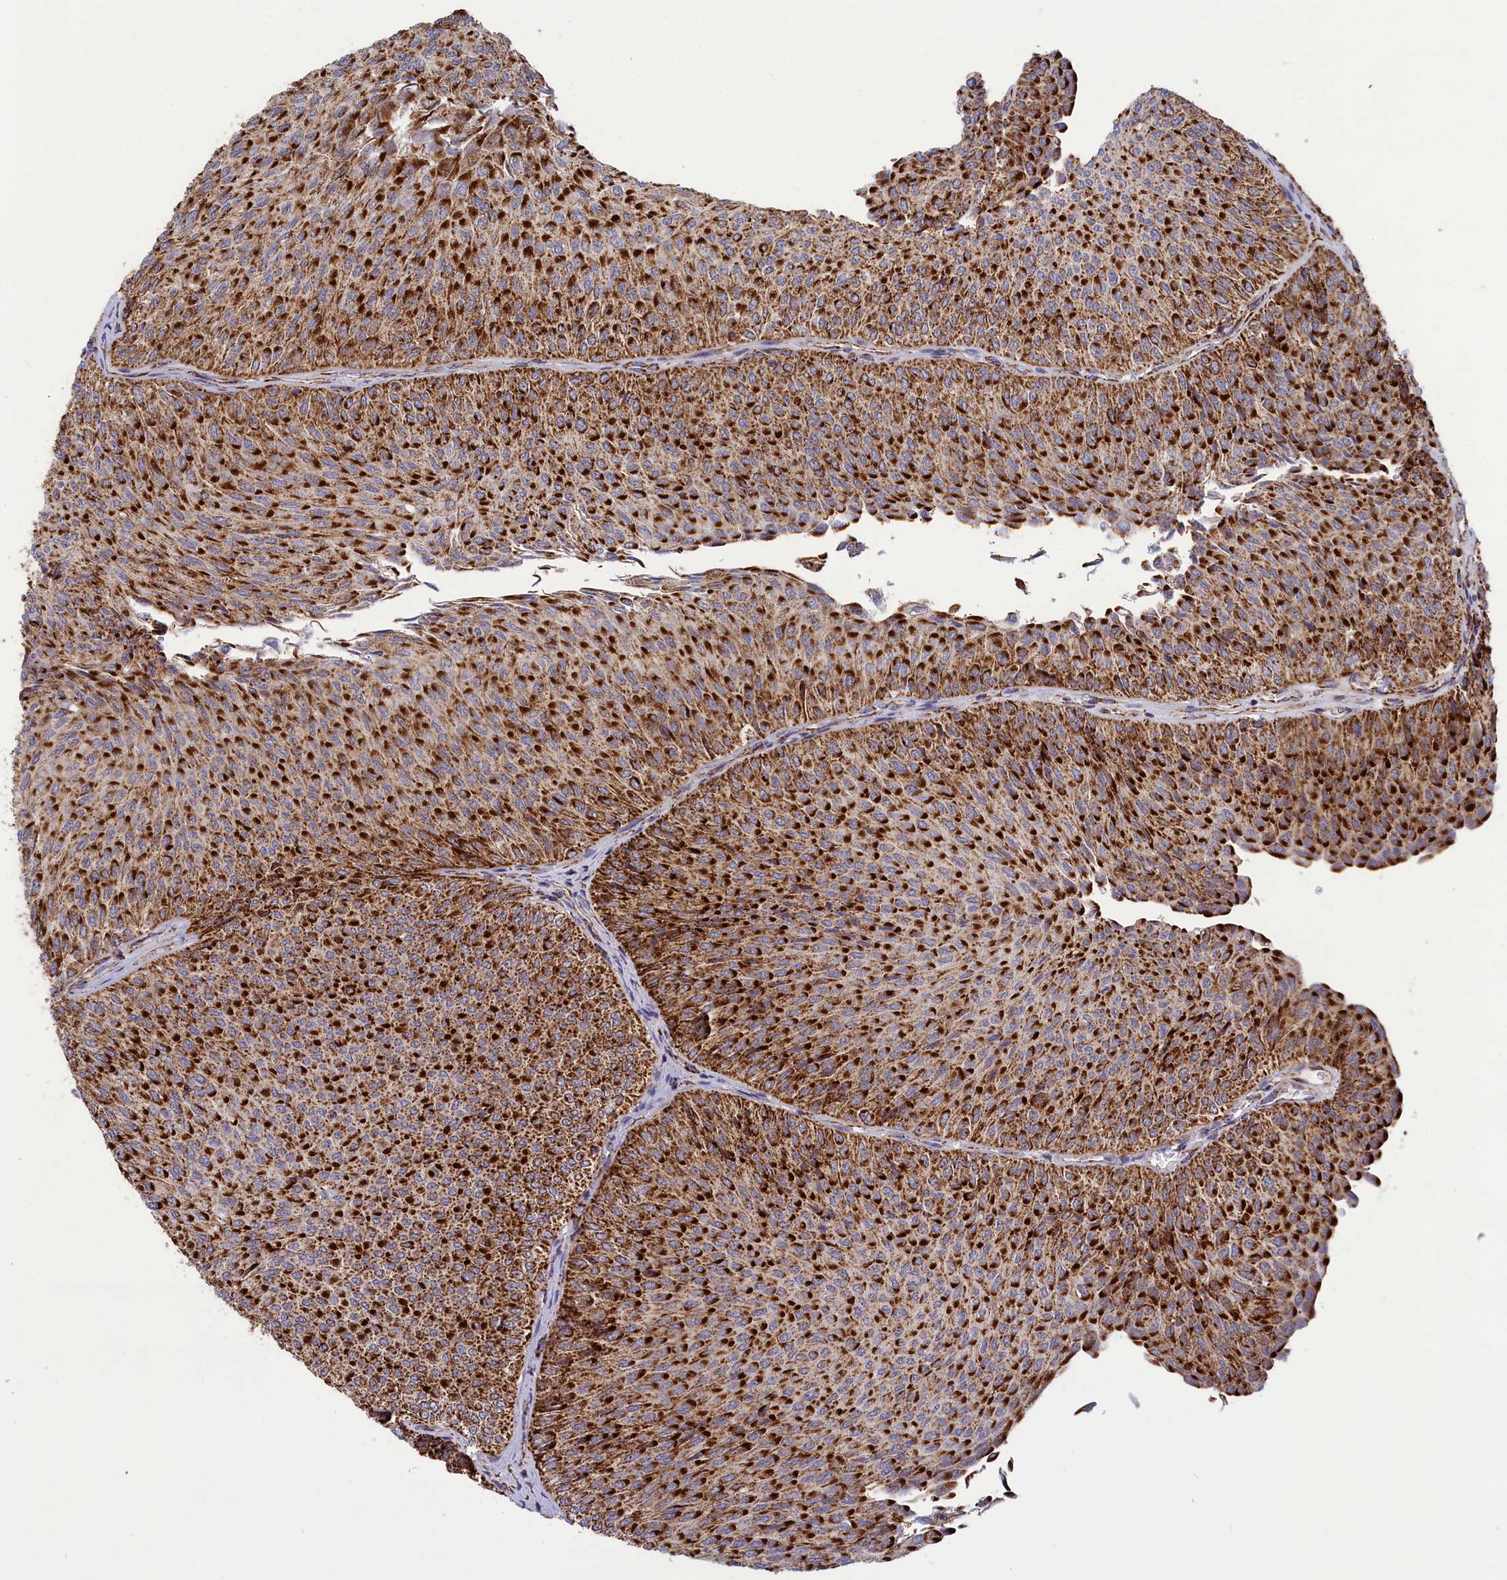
{"staining": {"intensity": "strong", "quantity": ">75%", "location": "cytoplasmic/membranous"}, "tissue": "urothelial cancer", "cell_type": "Tumor cells", "image_type": "cancer", "snomed": [{"axis": "morphology", "description": "Urothelial carcinoma, Low grade"}, {"axis": "topography", "description": "Urinary bladder"}], "caption": "IHC (DAB) staining of human urothelial cancer reveals strong cytoplasmic/membranous protein positivity in approximately >75% of tumor cells.", "gene": "ISOC2", "patient": {"sex": "male", "age": 78}}